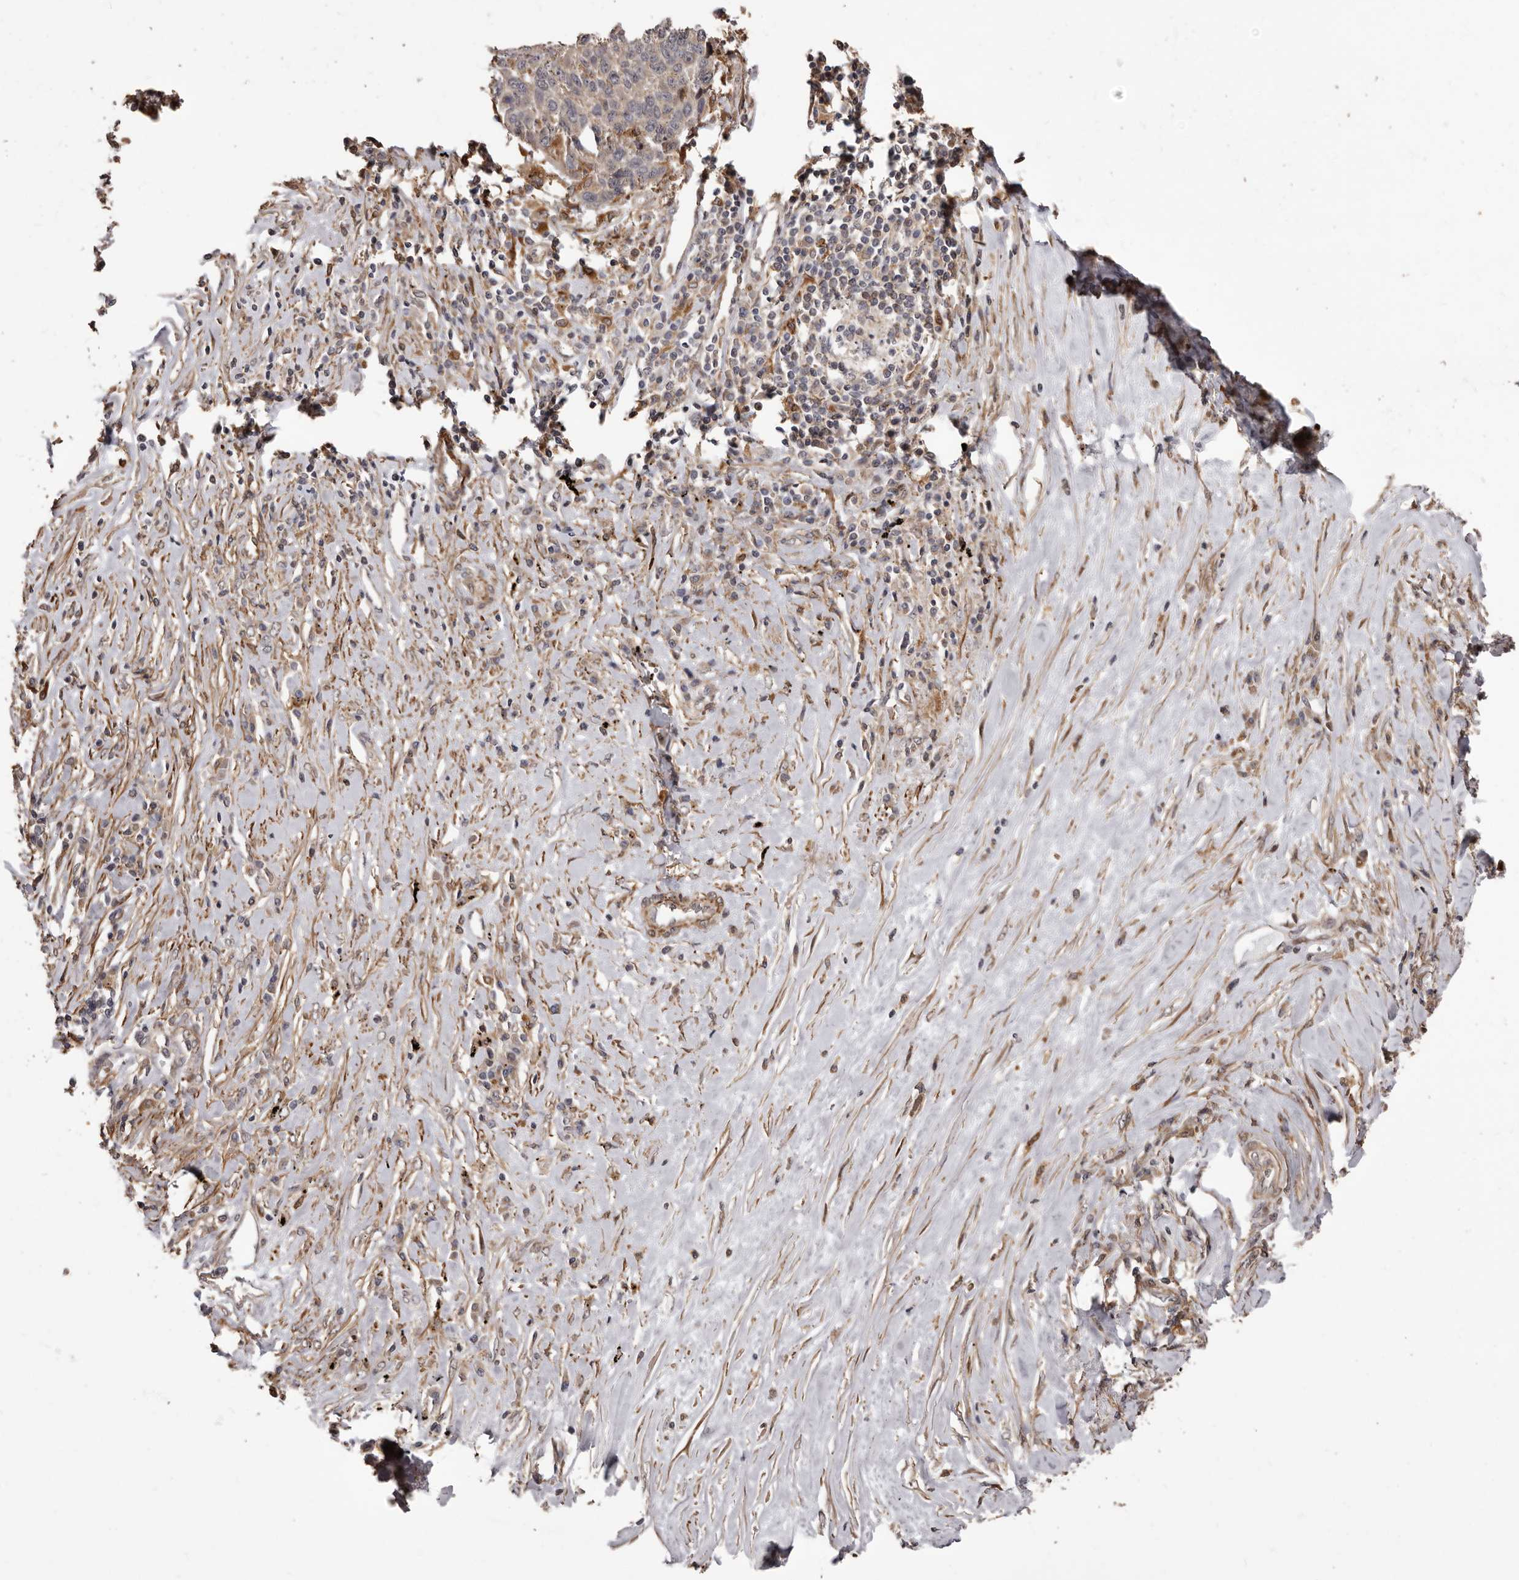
{"staining": {"intensity": "weak", "quantity": "<25%", "location": "cytoplasmic/membranous"}, "tissue": "lung cancer", "cell_type": "Tumor cells", "image_type": "cancer", "snomed": [{"axis": "morphology", "description": "Squamous cell carcinoma, NOS"}, {"axis": "topography", "description": "Lung"}], "caption": "The micrograph demonstrates no staining of tumor cells in lung squamous cell carcinoma.", "gene": "ZCCHC7", "patient": {"sex": "male", "age": 66}}